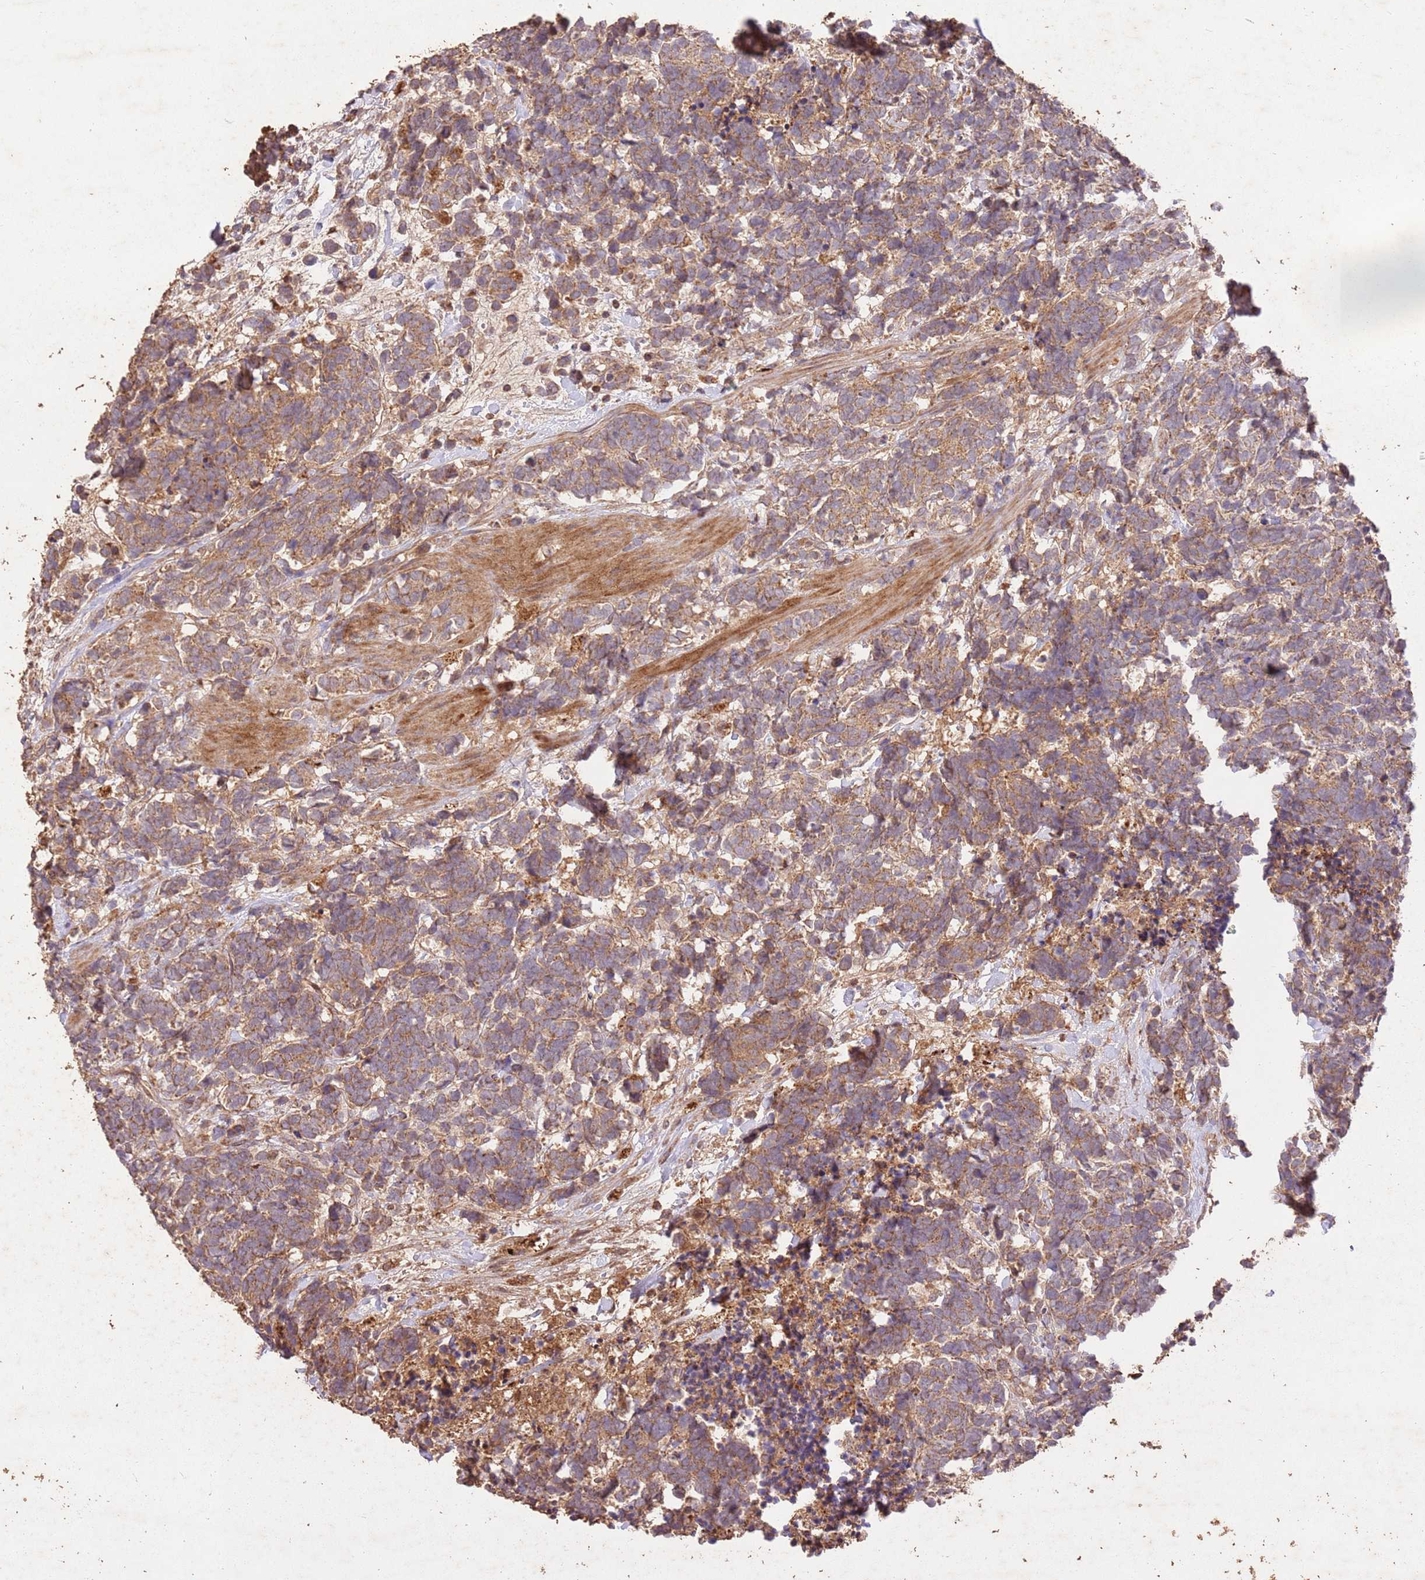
{"staining": {"intensity": "moderate", "quantity": ">75%", "location": "cytoplasmic/membranous"}, "tissue": "carcinoid", "cell_type": "Tumor cells", "image_type": "cancer", "snomed": [{"axis": "morphology", "description": "Carcinoma, NOS"}, {"axis": "morphology", "description": "Carcinoid, malignant, NOS"}, {"axis": "topography", "description": "Prostate"}], "caption": "High-power microscopy captured an IHC micrograph of carcinoid, revealing moderate cytoplasmic/membranous positivity in approximately >75% of tumor cells.", "gene": "LRRC28", "patient": {"sex": "male", "age": 57}}